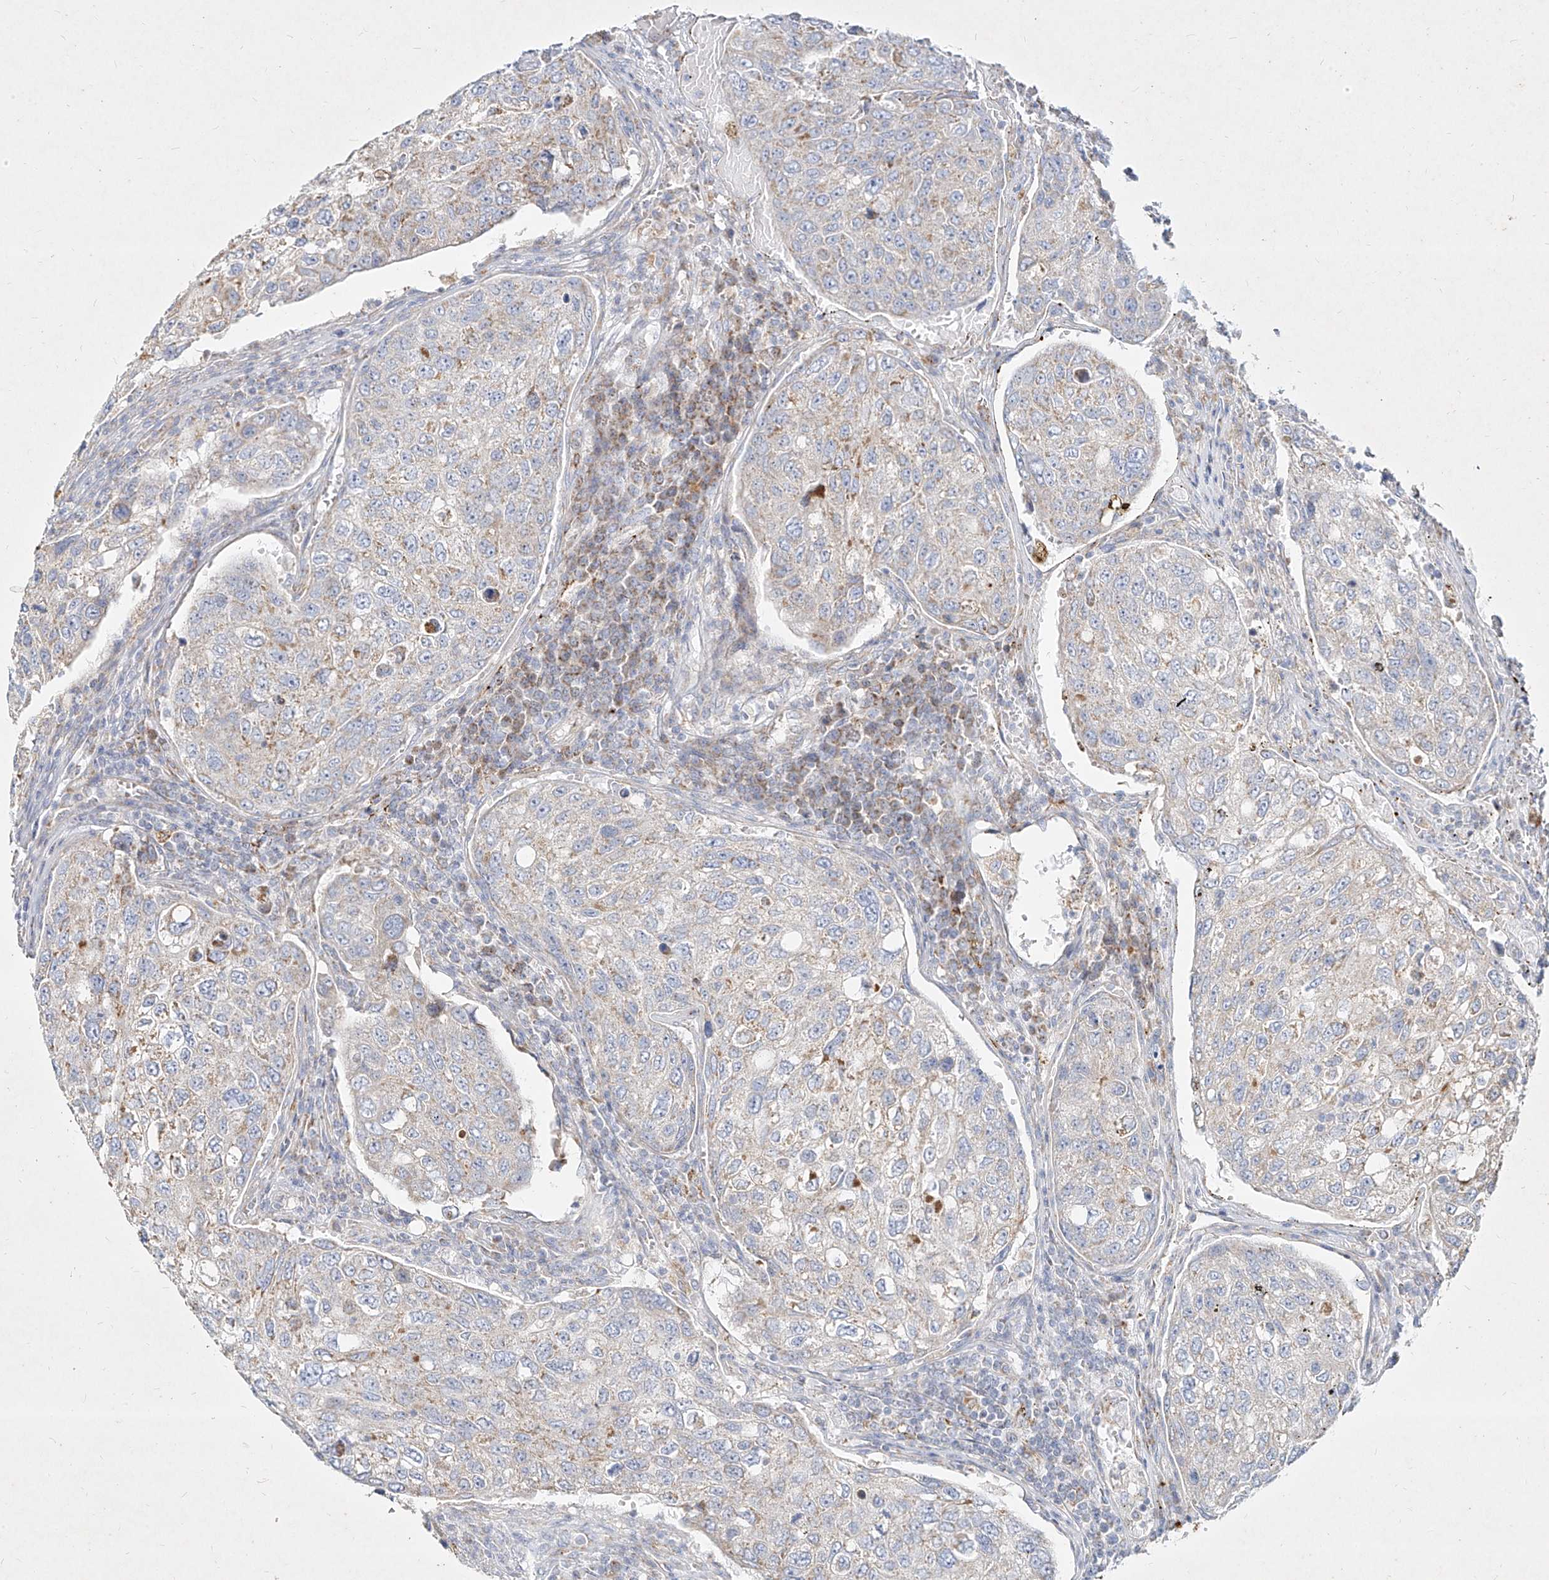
{"staining": {"intensity": "moderate", "quantity": "<25%", "location": "cytoplasmic/membranous"}, "tissue": "urothelial cancer", "cell_type": "Tumor cells", "image_type": "cancer", "snomed": [{"axis": "morphology", "description": "Urothelial carcinoma, High grade"}, {"axis": "topography", "description": "Lymph node"}, {"axis": "topography", "description": "Urinary bladder"}], "caption": "Urothelial cancer stained with DAB immunohistochemistry exhibits low levels of moderate cytoplasmic/membranous staining in approximately <25% of tumor cells.", "gene": "MTX2", "patient": {"sex": "male", "age": 51}}